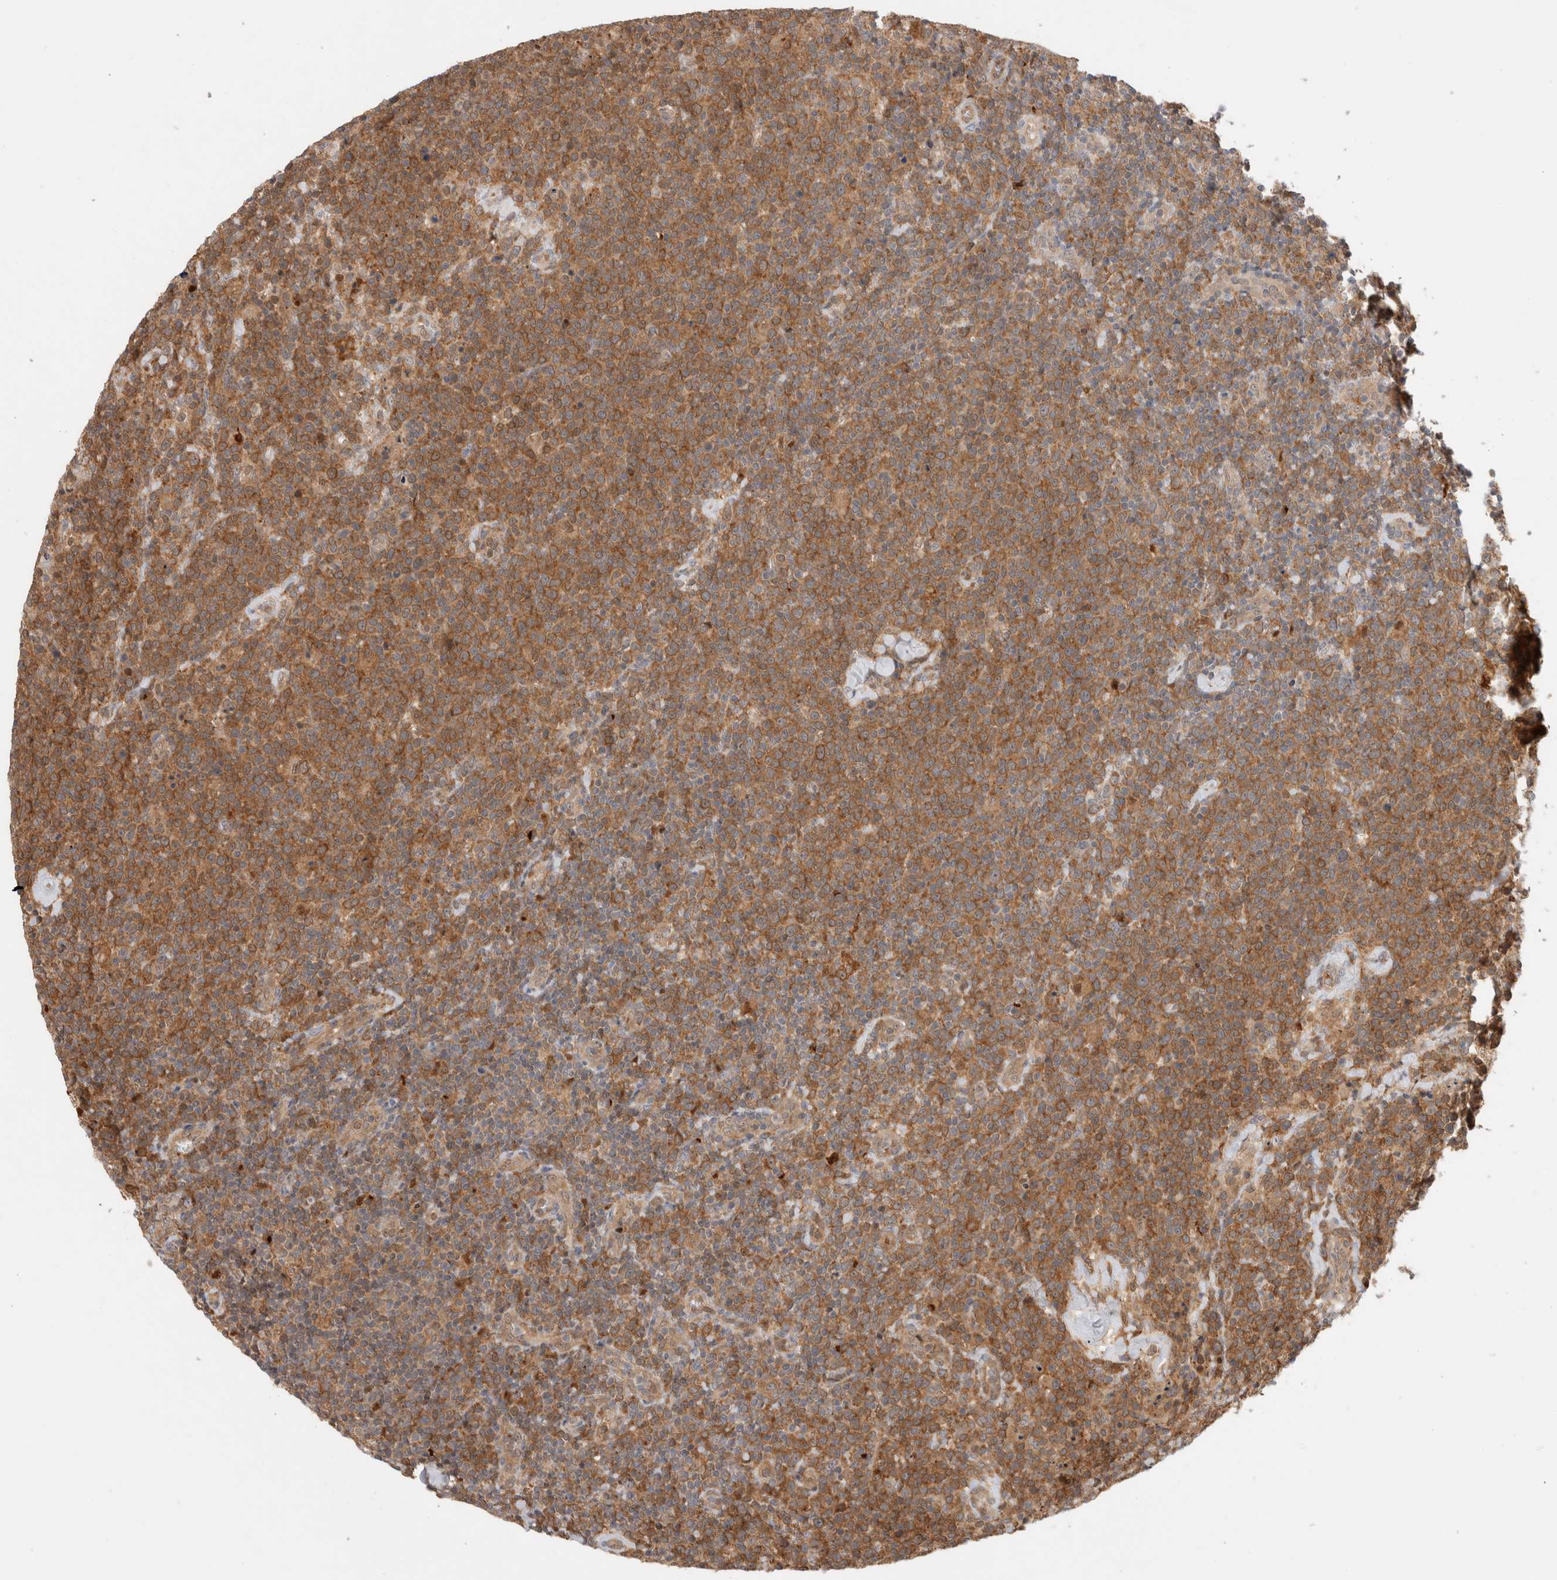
{"staining": {"intensity": "moderate", "quantity": ">75%", "location": "cytoplasmic/membranous"}, "tissue": "lymphoma", "cell_type": "Tumor cells", "image_type": "cancer", "snomed": [{"axis": "morphology", "description": "Malignant lymphoma, non-Hodgkin's type, High grade"}, {"axis": "topography", "description": "Lymph node"}], "caption": "Lymphoma was stained to show a protein in brown. There is medium levels of moderate cytoplasmic/membranous positivity in about >75% of tumor cells.", "gene": "OTUD6B", "patient": {"sex": "male", "age": 61}}